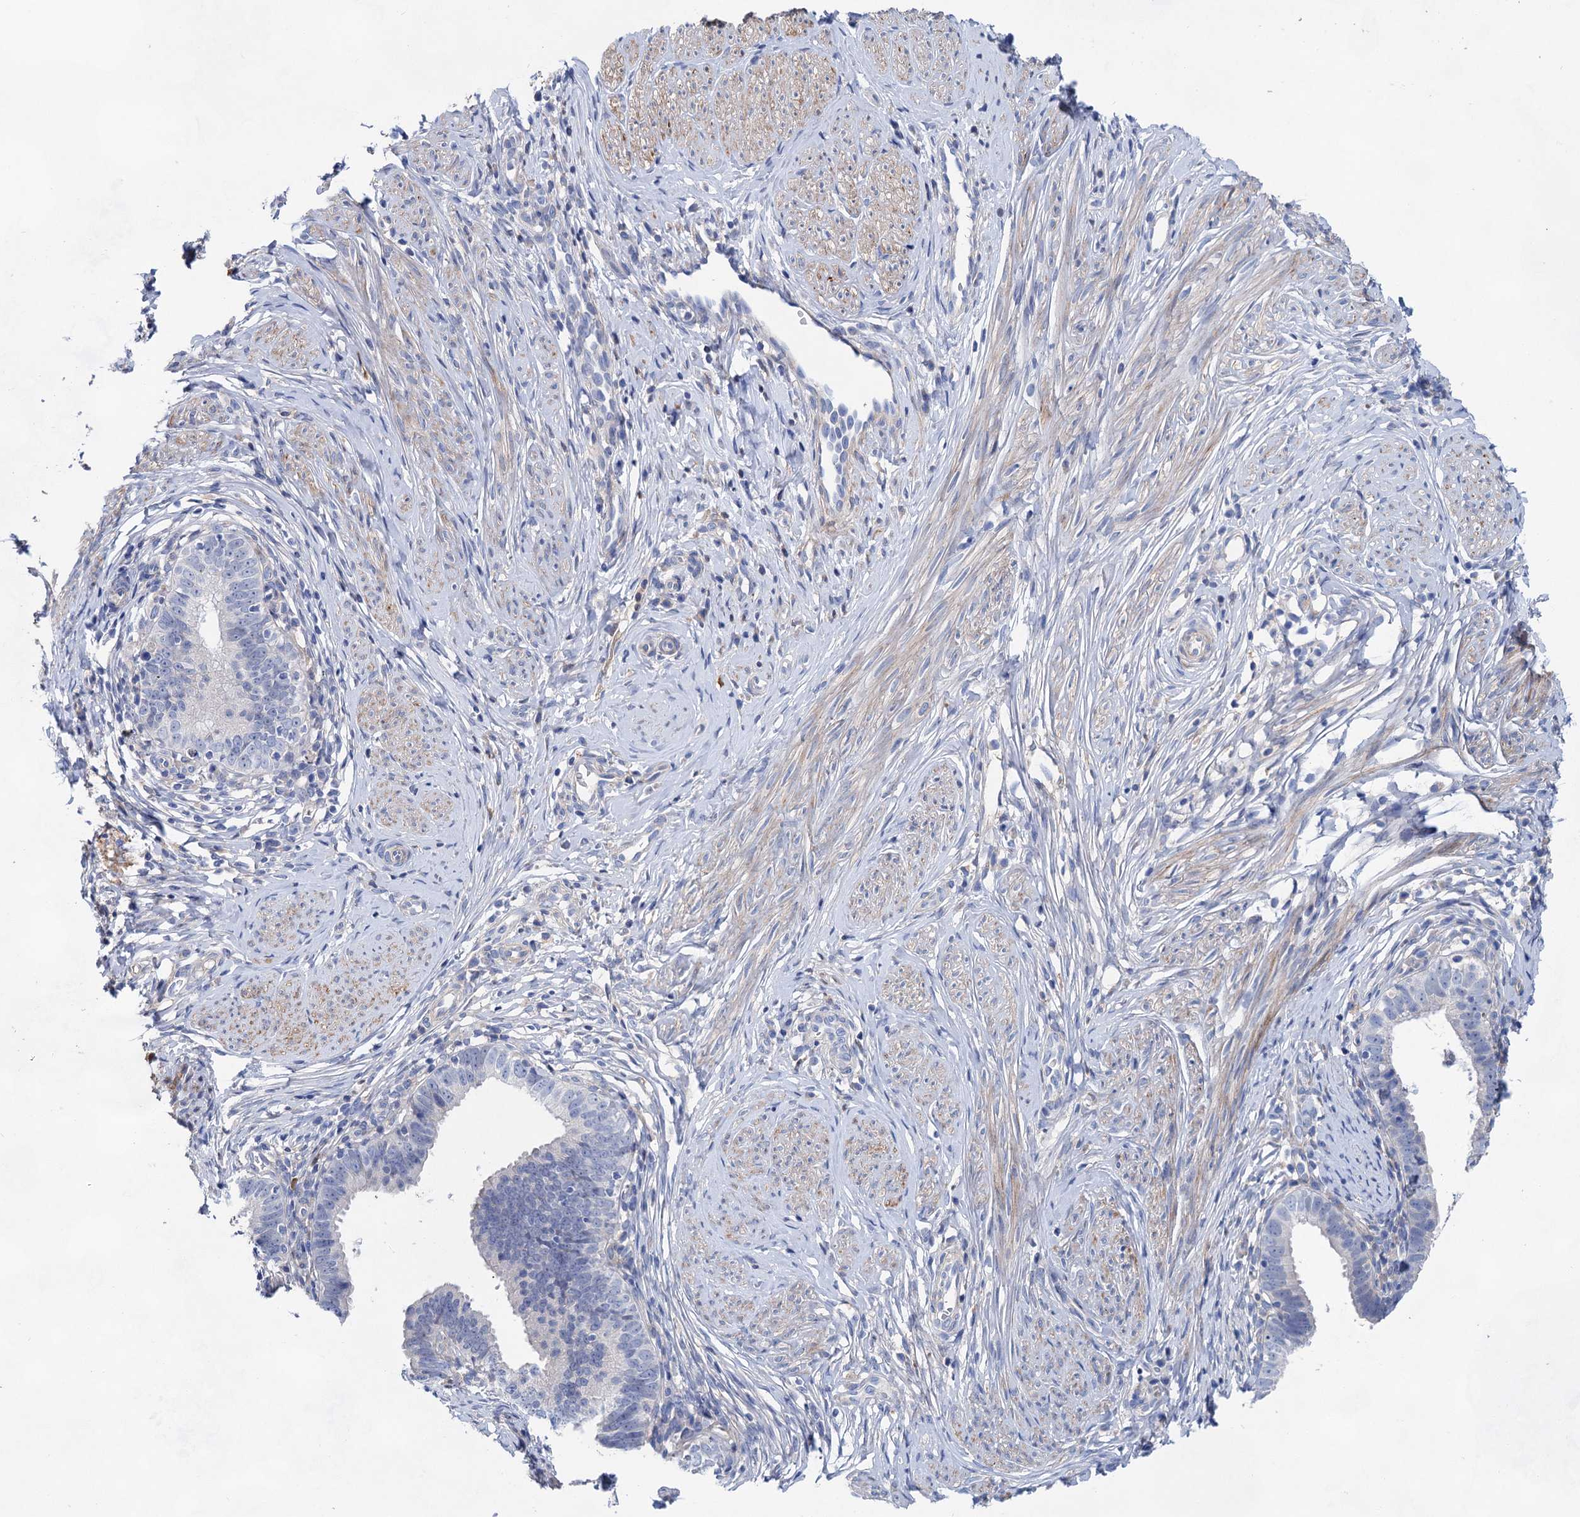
{"staining": {"intensity": "negative", "quantity": "none", "location": "none"}, "tissue": "cervical cancer", "cell_type": "Tumor cells", "image_type": "cancer", "snomed": [{"axis": "morphology", "description": "Adenocarcinoma, NOS"}, {"axis": "topography", "description": "Cervix"}], "caption": "Immunohistochemistry image of cervical cancer (adenocarcinoma) stained for a protein (brown), which reveals no expression in tumor cells. (DAB (3,3'-diaminobenzidine) immunohistochemistry, high magnification).", "gene": "GPR155", "patient": {"sex": "female", "age": 36}}